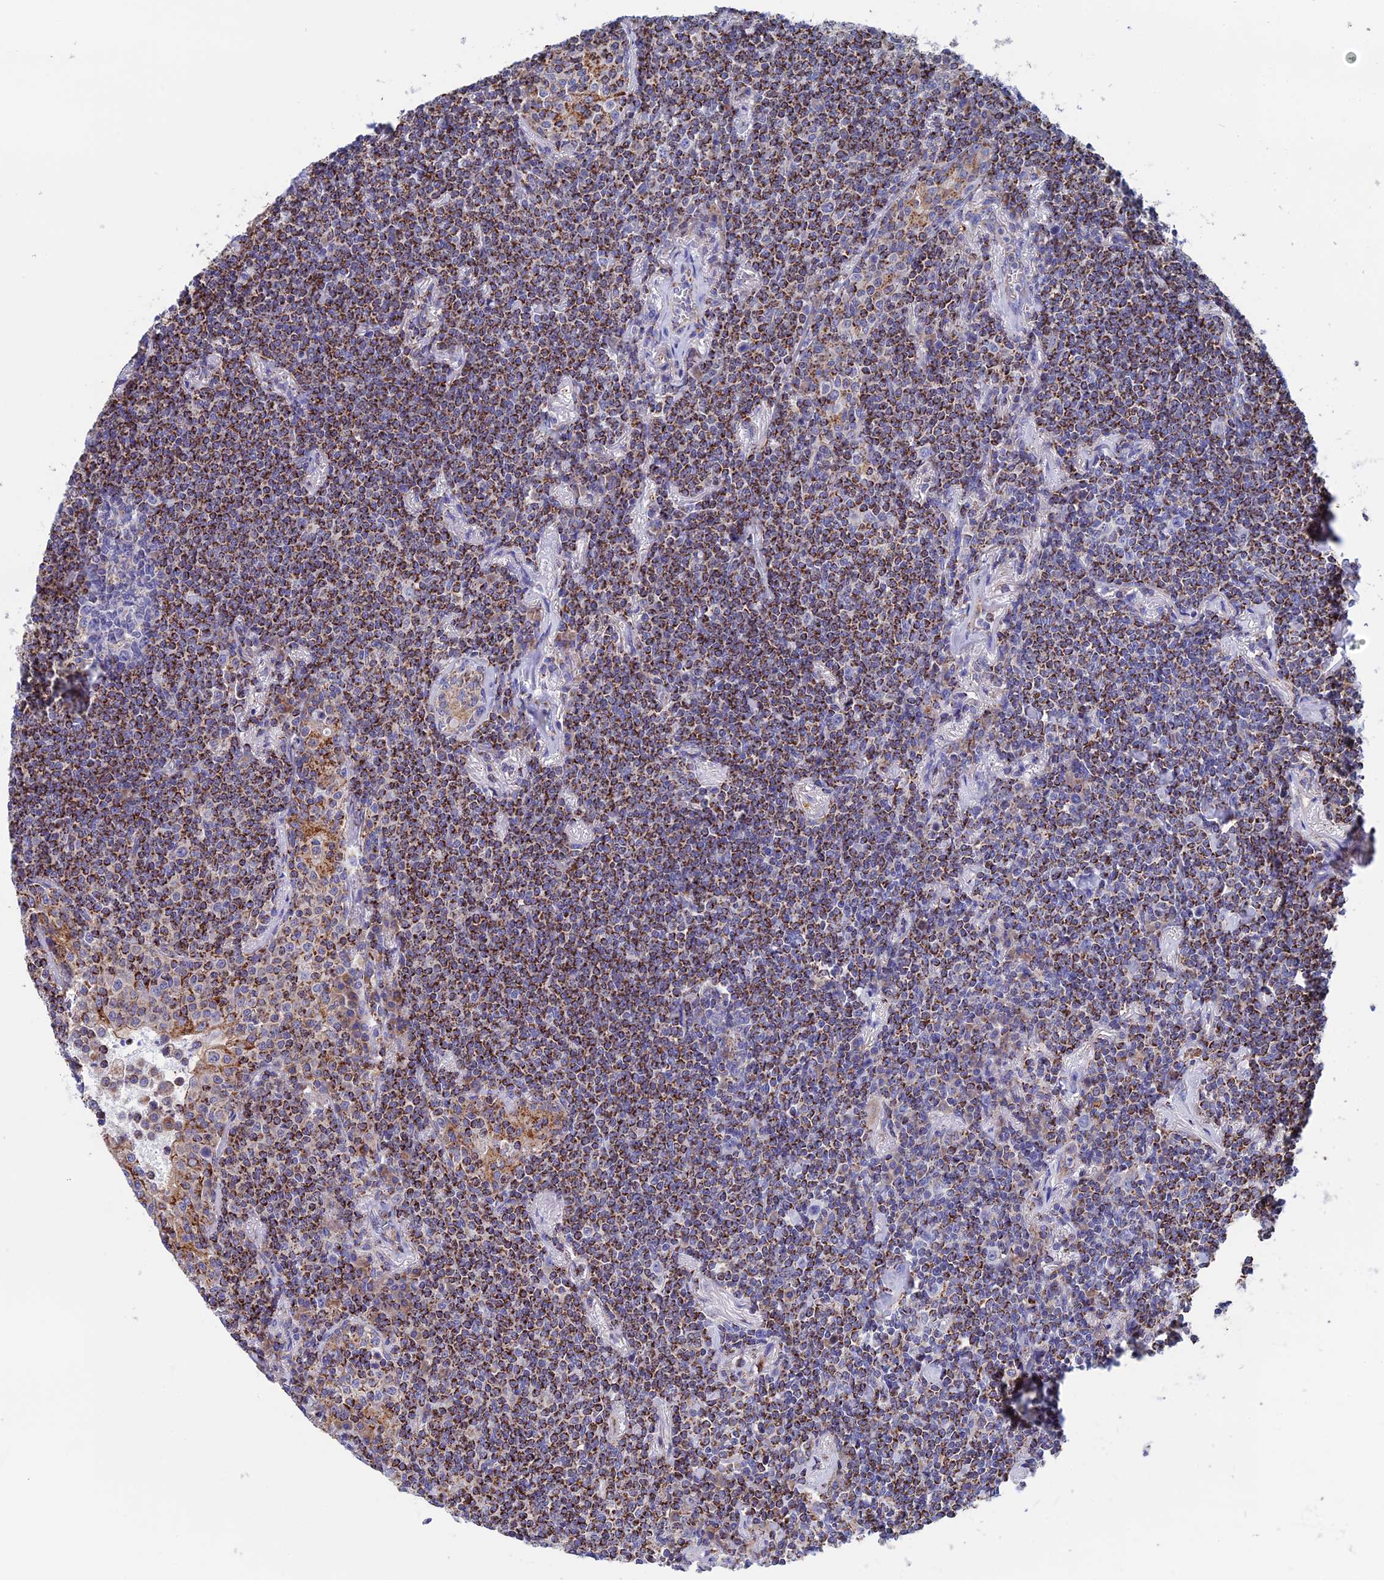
{"staining": {"intensity": "moderate", "quantity": ">75%", "location": "cytoplasmic/membranous"}, "tissue": "lymphoma", "cell_type": "Tumor cells", "image_type": "cancer", "snomed": [{"axis": "morphology", "description": "Malignant lymphoma, non-Hodgkin's type, Low grade"}, {"axis": "topography", "description": "Lung"}], "caption": "High-magnification brightfield microscopy of lymphoma stained with DAB (brown) and counterstained with hematoxylin (blue). tumor cells exhibit moderate cytoplasmic/membranous expression is seen in approximately>75% of cells.", "gene": "WDR83", "patient": {"sex": "female", "age": 71}}